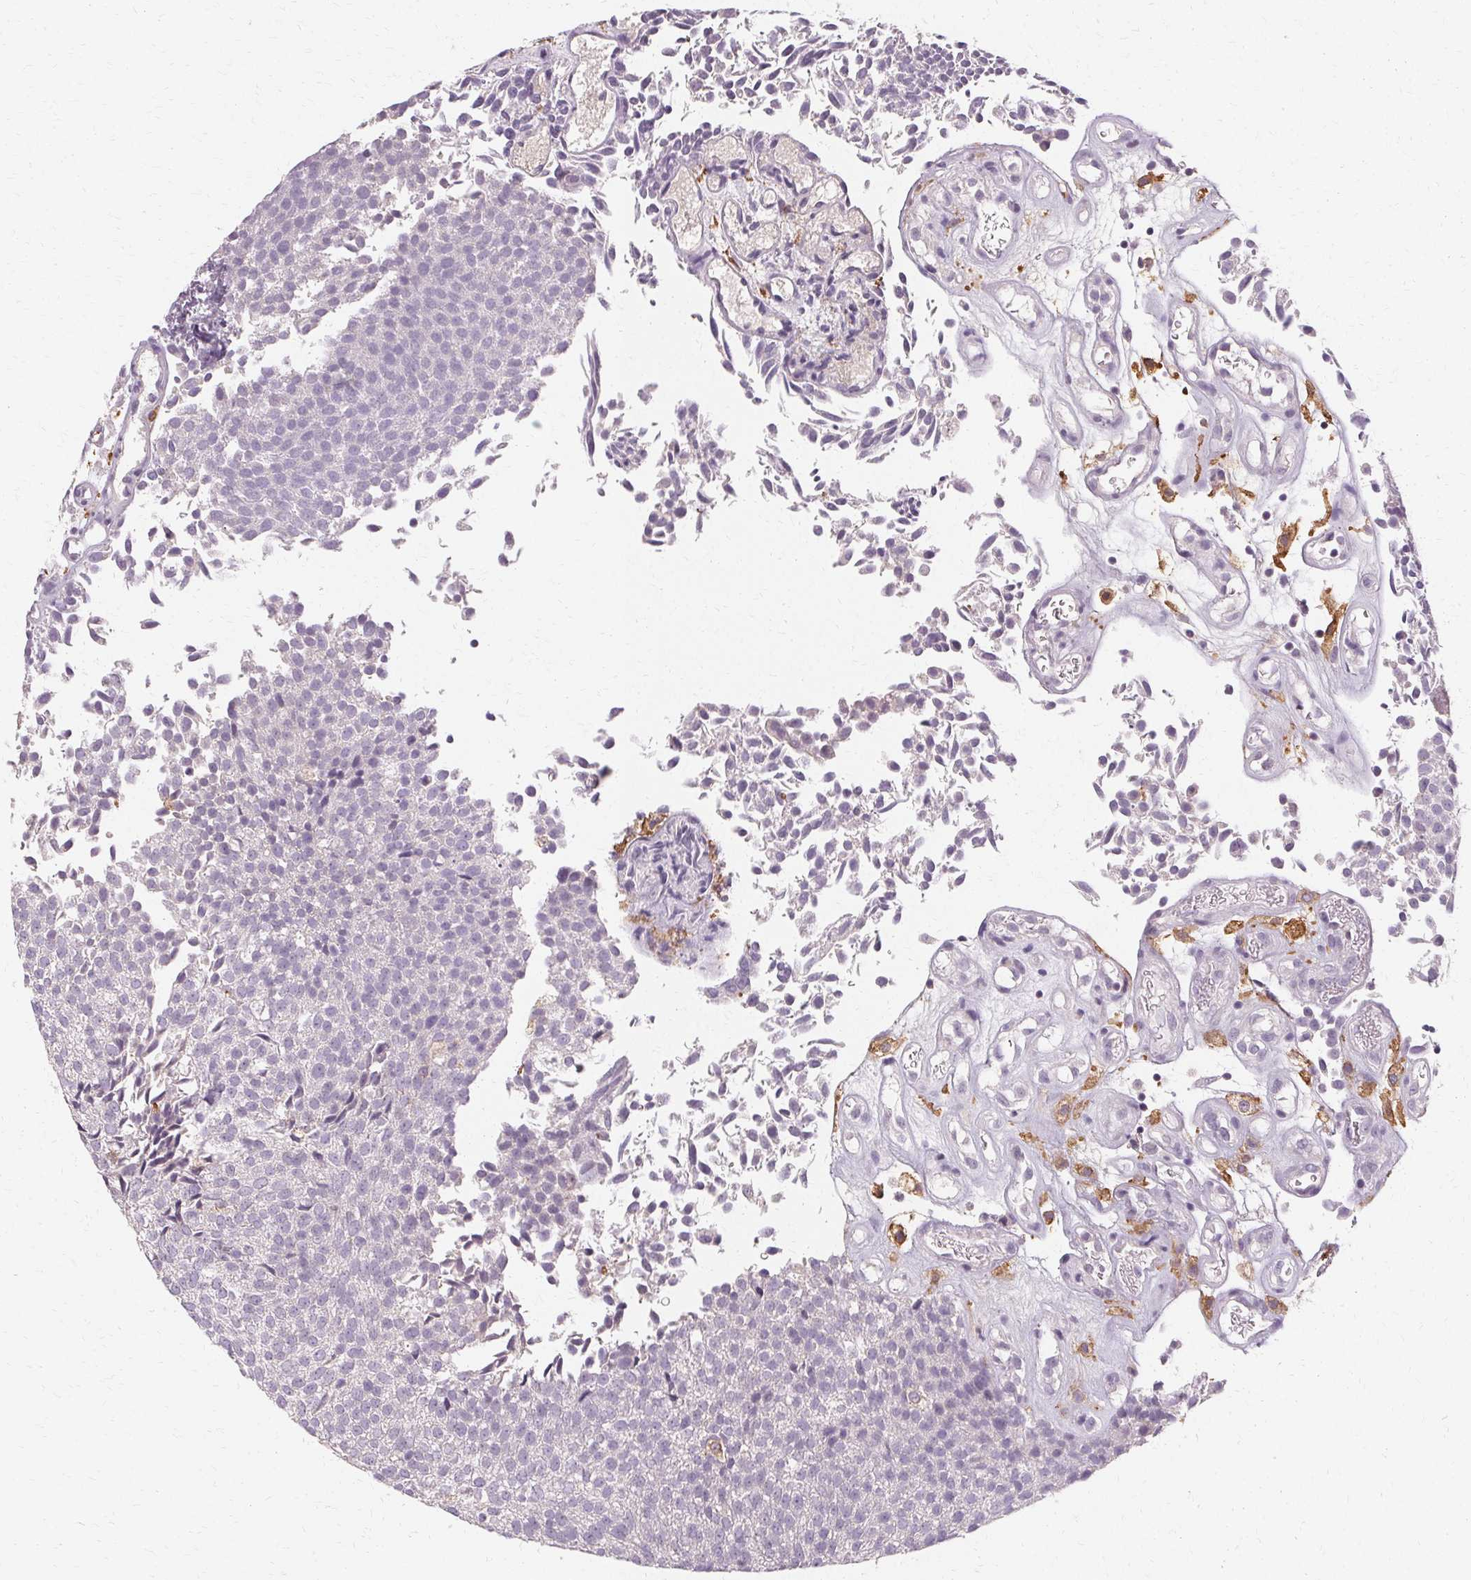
{"staining": {"intensity": "negative", "quantity": "none", "location": "none"}, "tissue": "urothelial cancer", "cell_type": "Tumor cells", "image_type": "cancer", "snomed": [{"axis": "morphology", "description": "Urothelial carcinoma, Low grade"}, {"axis": "topography", "description": "Urinary bladder"}], "caption": "IHC photomicrograph of urothelial carcinoma (low-grade) stained for a protein (brown), which demonstrates no staining in tumor cells.", "gene": "IFNGR1", "patient": {"sex": "female", "age": 79}}